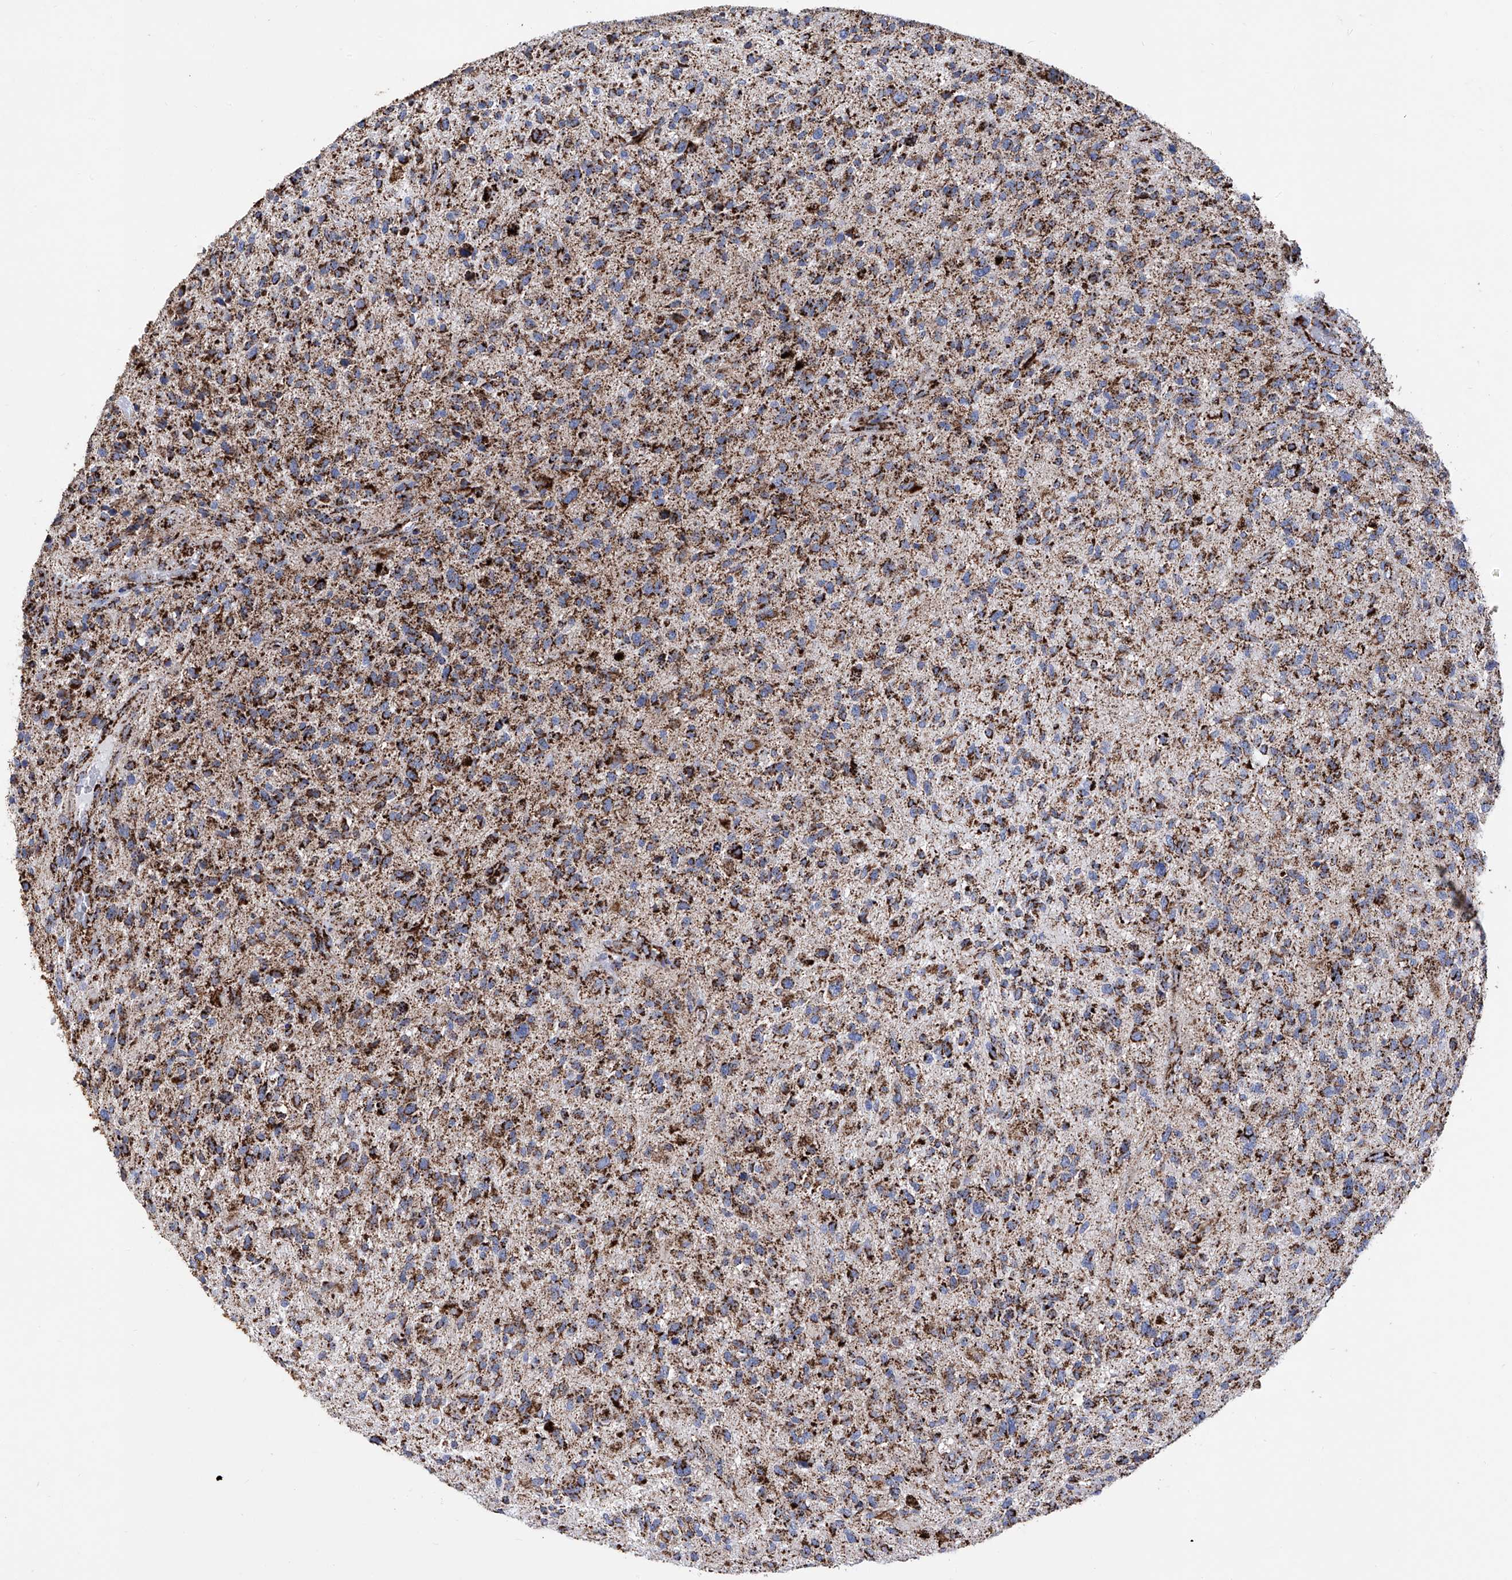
{"staining": {"intensity": "strong", "quantity": ">75%", "location": "cytoplasmic/membranous"}, "tissue": "glioma", "cell_type": "Tumor cells", "image_type": "cancer", "snomed": [{"axis": "morphology", "description": "Glioma, malignant, High grade"}, {"axis": "topography", "description": "Brain"}], "caption": "High-power microscopy captured an IHC photomicrograph of malignant glioma (high-grade), revealing strong cytoplasmic/membranous expression in about >75% of tumor cells. (IHC, brightfield microscopy, high magnification).", "gene": "ATP5PF", "patient": {"sex": "male", "age": 47}}